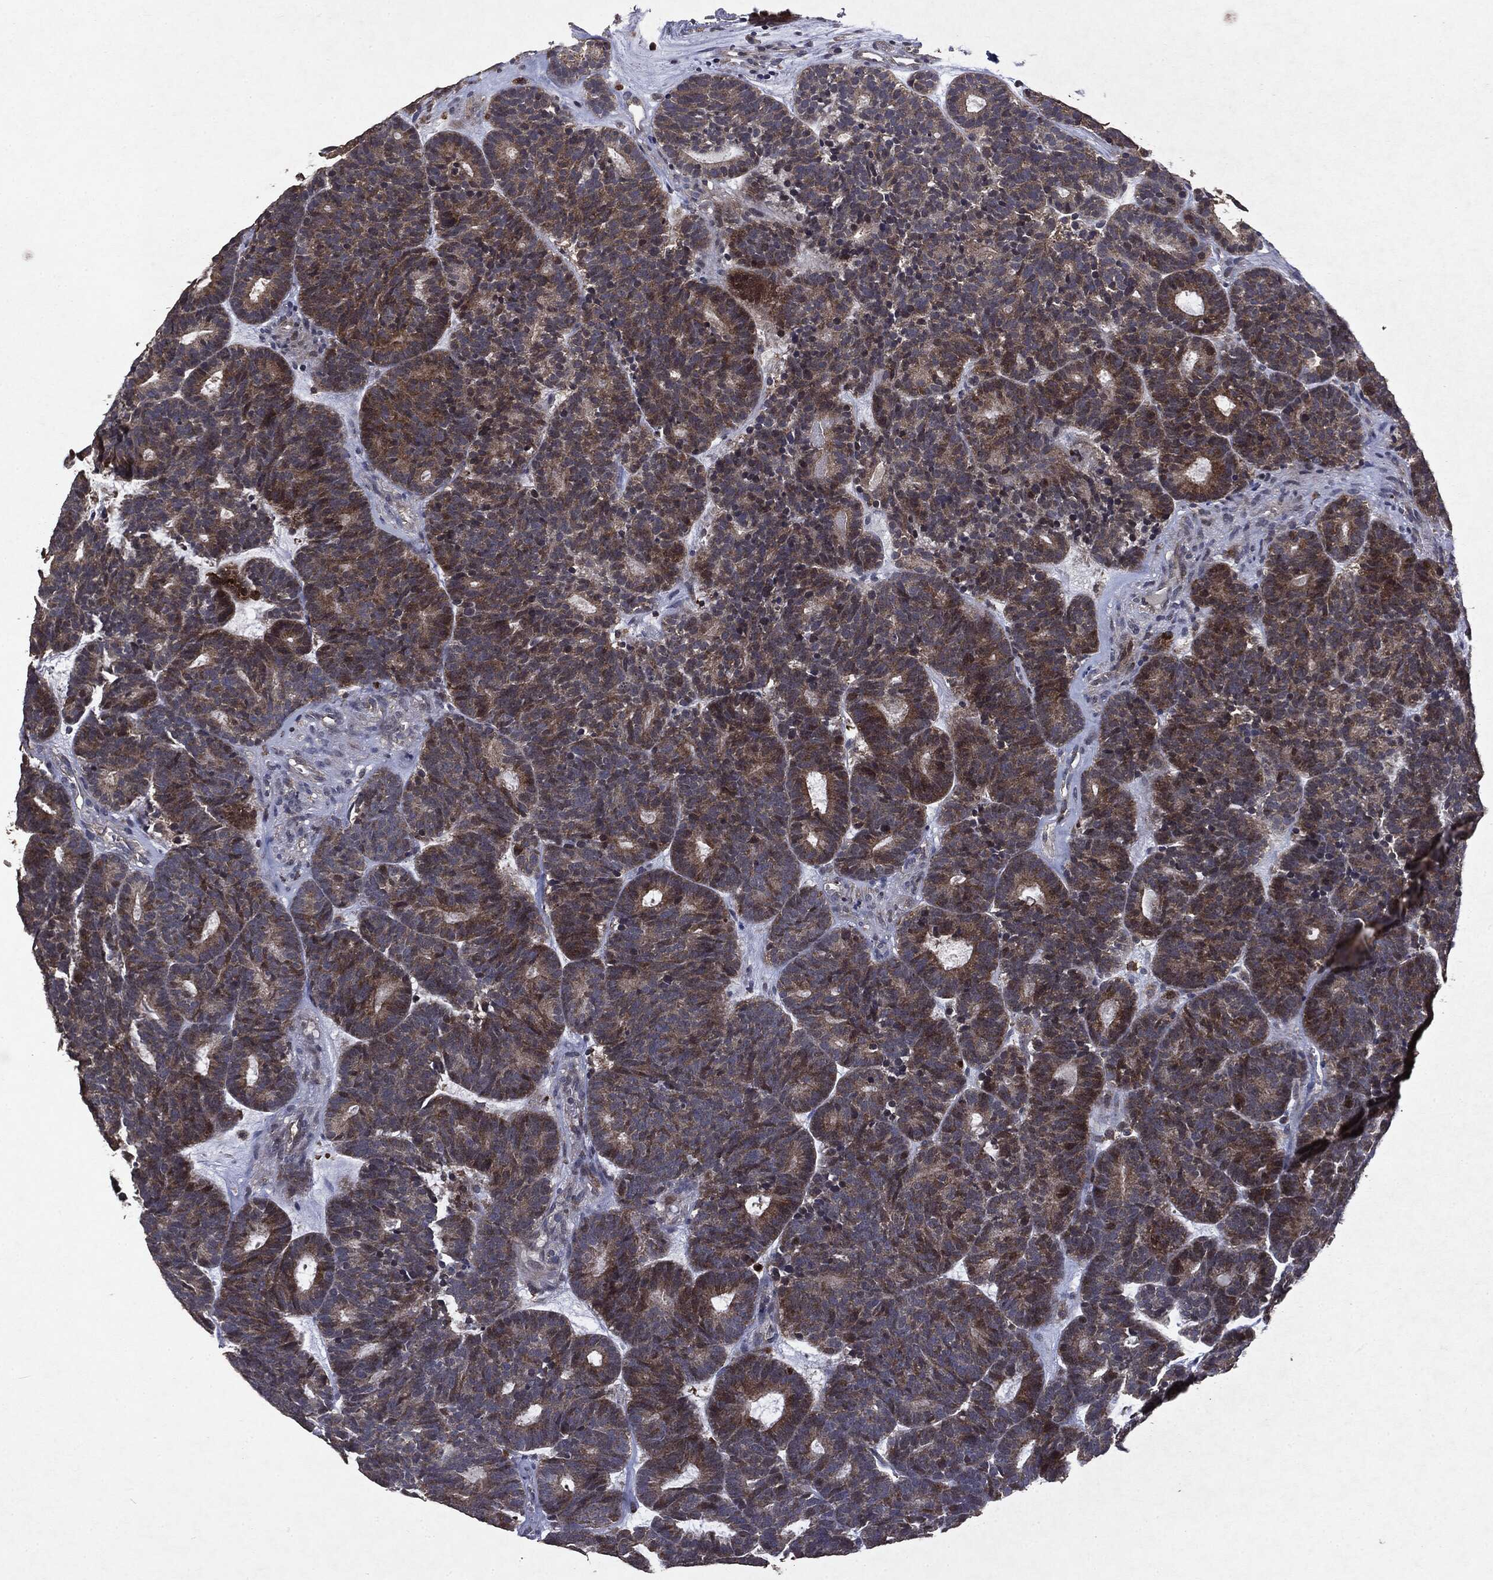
{"staining": {"intensity": "moderate", "quantity": "25%-75%", "location": "cytoplasmic/membranous"}, "tissue": "head and neck cancer", "cell_type": "Tumor cells", "image_type": "cancer", "snomed": [{"axis": "morphology", "description": "Adenocarcinoma, NOS"}, {"axis": "topography", "description": "Head-Neck"}], "caption": "Immunohistochemical staining of human head and neck cancer (adenocarcinoma) demonstrates medium levels of moderate cytoplasmic/membranous protein staining in approximately 25%-75% of tumor cells.", "gene": "PTEN", "patient": {"sex": "female", "age": 81}}